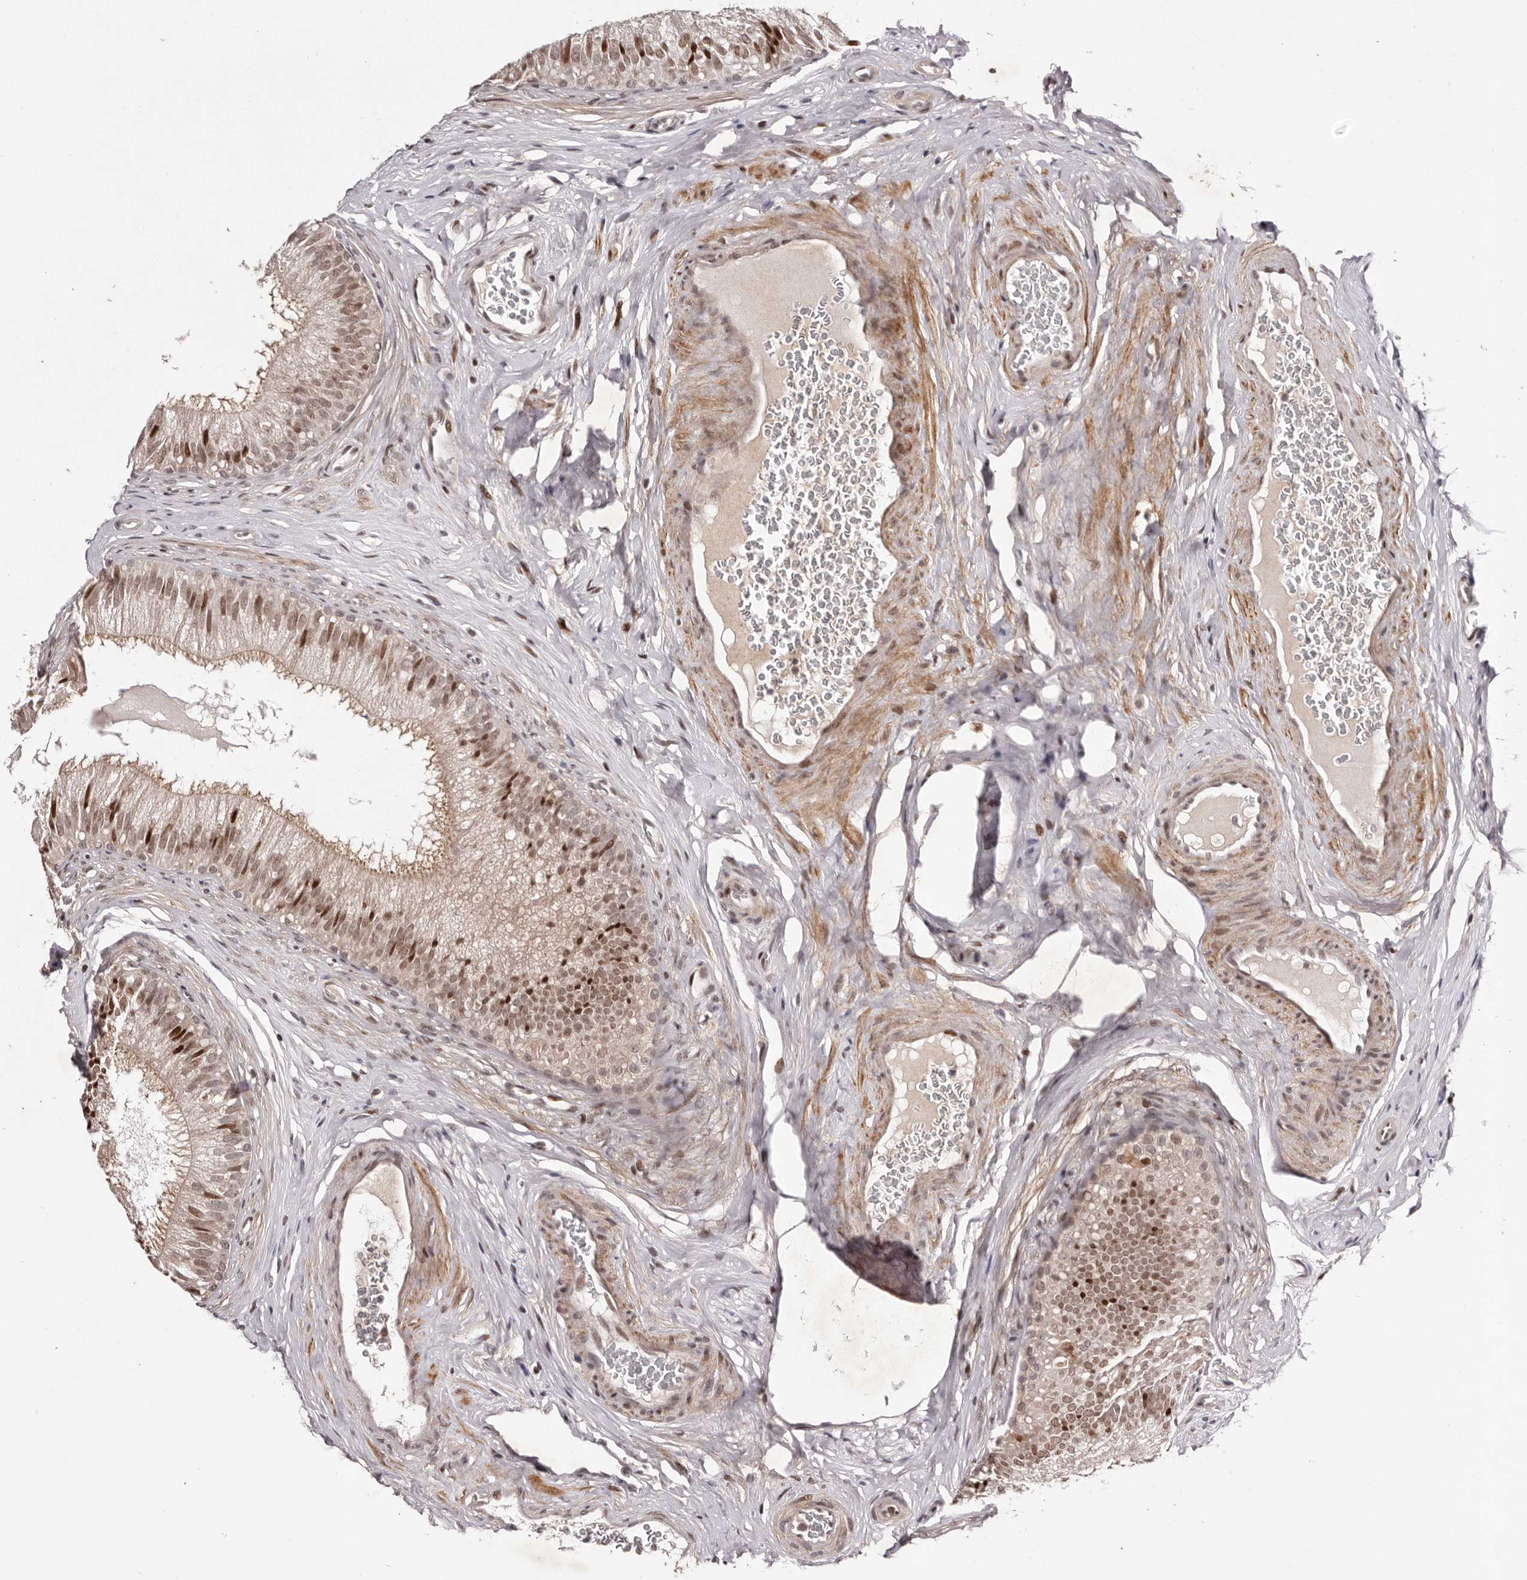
{"staining": {"intensity": "moderate", "quantity": ">75%", "location": "nuclear"}, "tissue": "epididymis", "cell_type": "Glandular cells", "image_type": "normal", "snomed": [{"axis": "morphology", "description": "Normal tissue, NOS"}, {"axis": "topography", "description": "Epididymis"}], "caption": "Epididymis stained with IHC displays moderate nuclear positivity in about >75% of glandular cells. Ihc stains the protein of interest in brown and the nuclei are stained blue.", "gene": "FBXO5", "patient": {"sex": "male", "age": 29}}